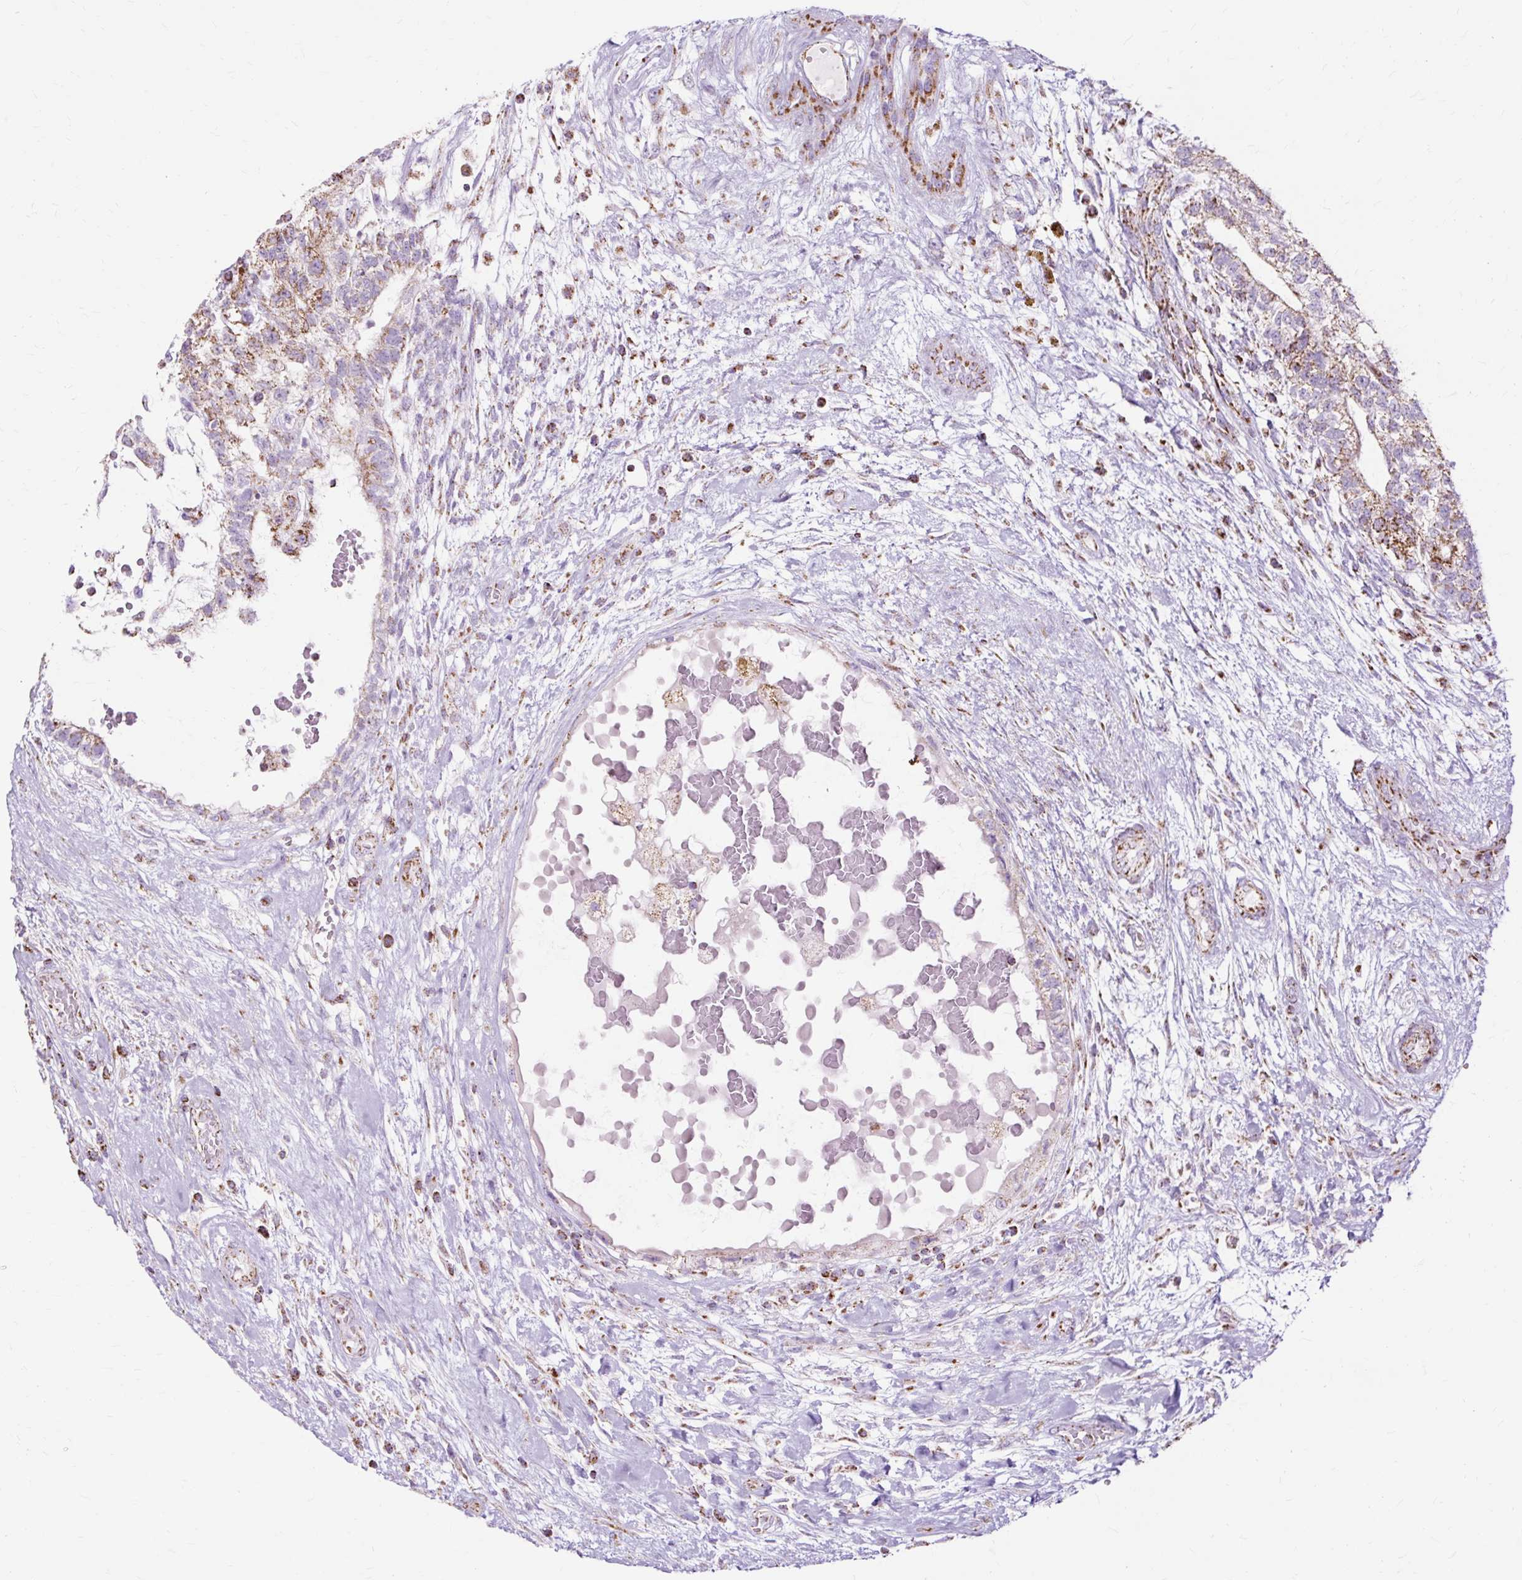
{"staining": {"intensity": "moderate", "quantity": "25%-75%", "location": "cytoplasmic/membranous"}, "tissue": "testis cancer", "cell_type": "Tumor cells", "image_type": "cancer", "snomed": [{"axis": "morphology", "description": "Normal tissue, NOS"}, {"axis": "morphology", "description": "Carcinoma, Embryonal, NOS"}, {"axis": "topography", "description": "Testis"}], "caption": "Protein analysis of testis embryonal carcinoma tissue displays moderate cytoplasmic/membranous positivity in about 25%-75% of tumor cells.", "gene": "DLAT", "patient": {"sex": "male", "age": 32}}